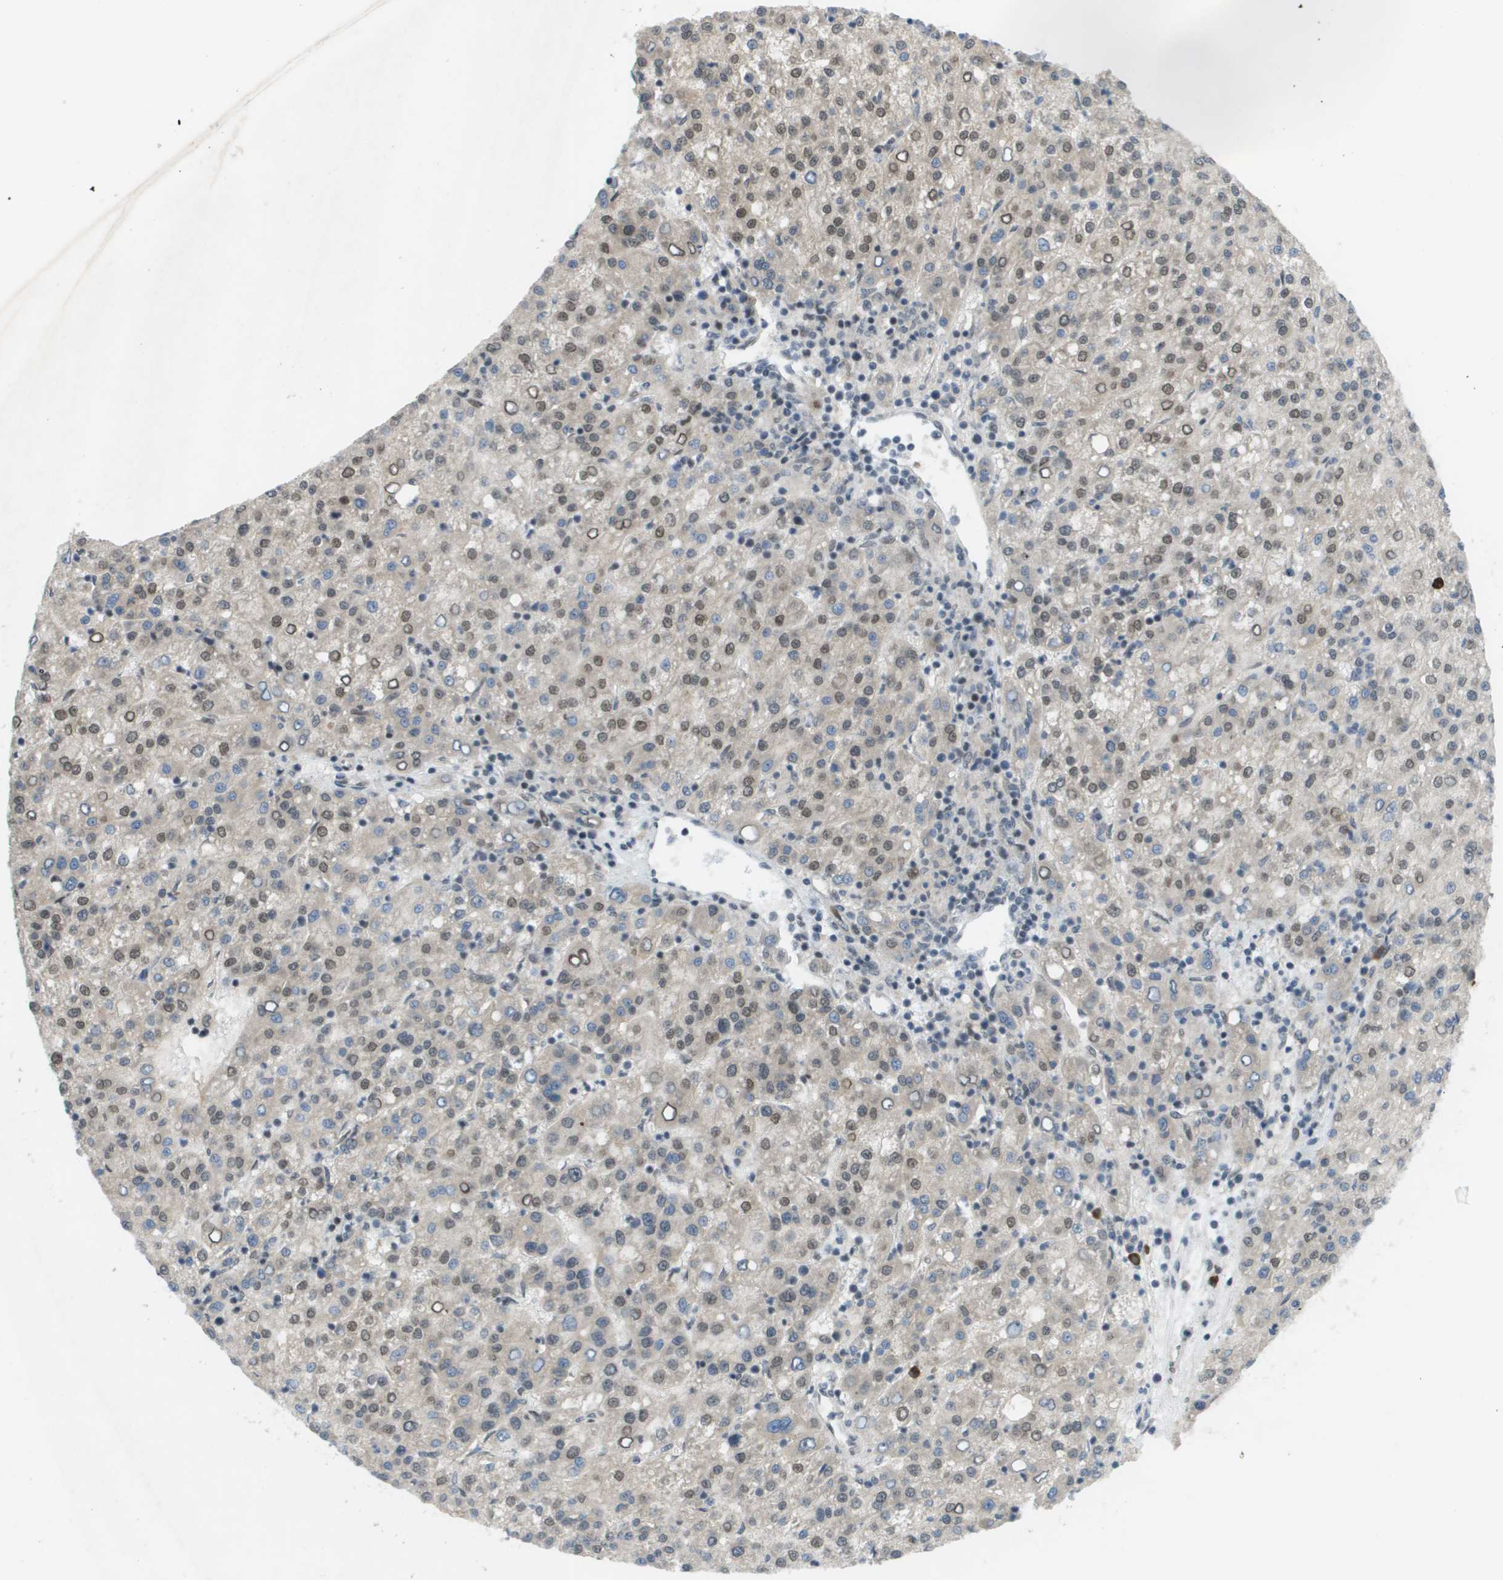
{"staining": {"intensity": "moderate", "quantity": ">75%", "location": "nuclear"}, "tissue": "liver cancer", "cell_type": "Tumor cells", "image_type": "cancer", "snomed": [{"axis": "morphology", "description": "Carcinoma, Hepatocellular, NOS"}, {"axis": "topography", "description": "Liver"}], "caption": "Liver cancer (hepatocellular carcinoma) stained for a protein demonstrates moderate nuclear positivity in tumor cells. Using DAB (brown) and hematoxylin (blue) stains, captured at high magnification using brightfield microscopy.", "gene": "CACNB4", "patient": {"sex": "female", "age": 58}}